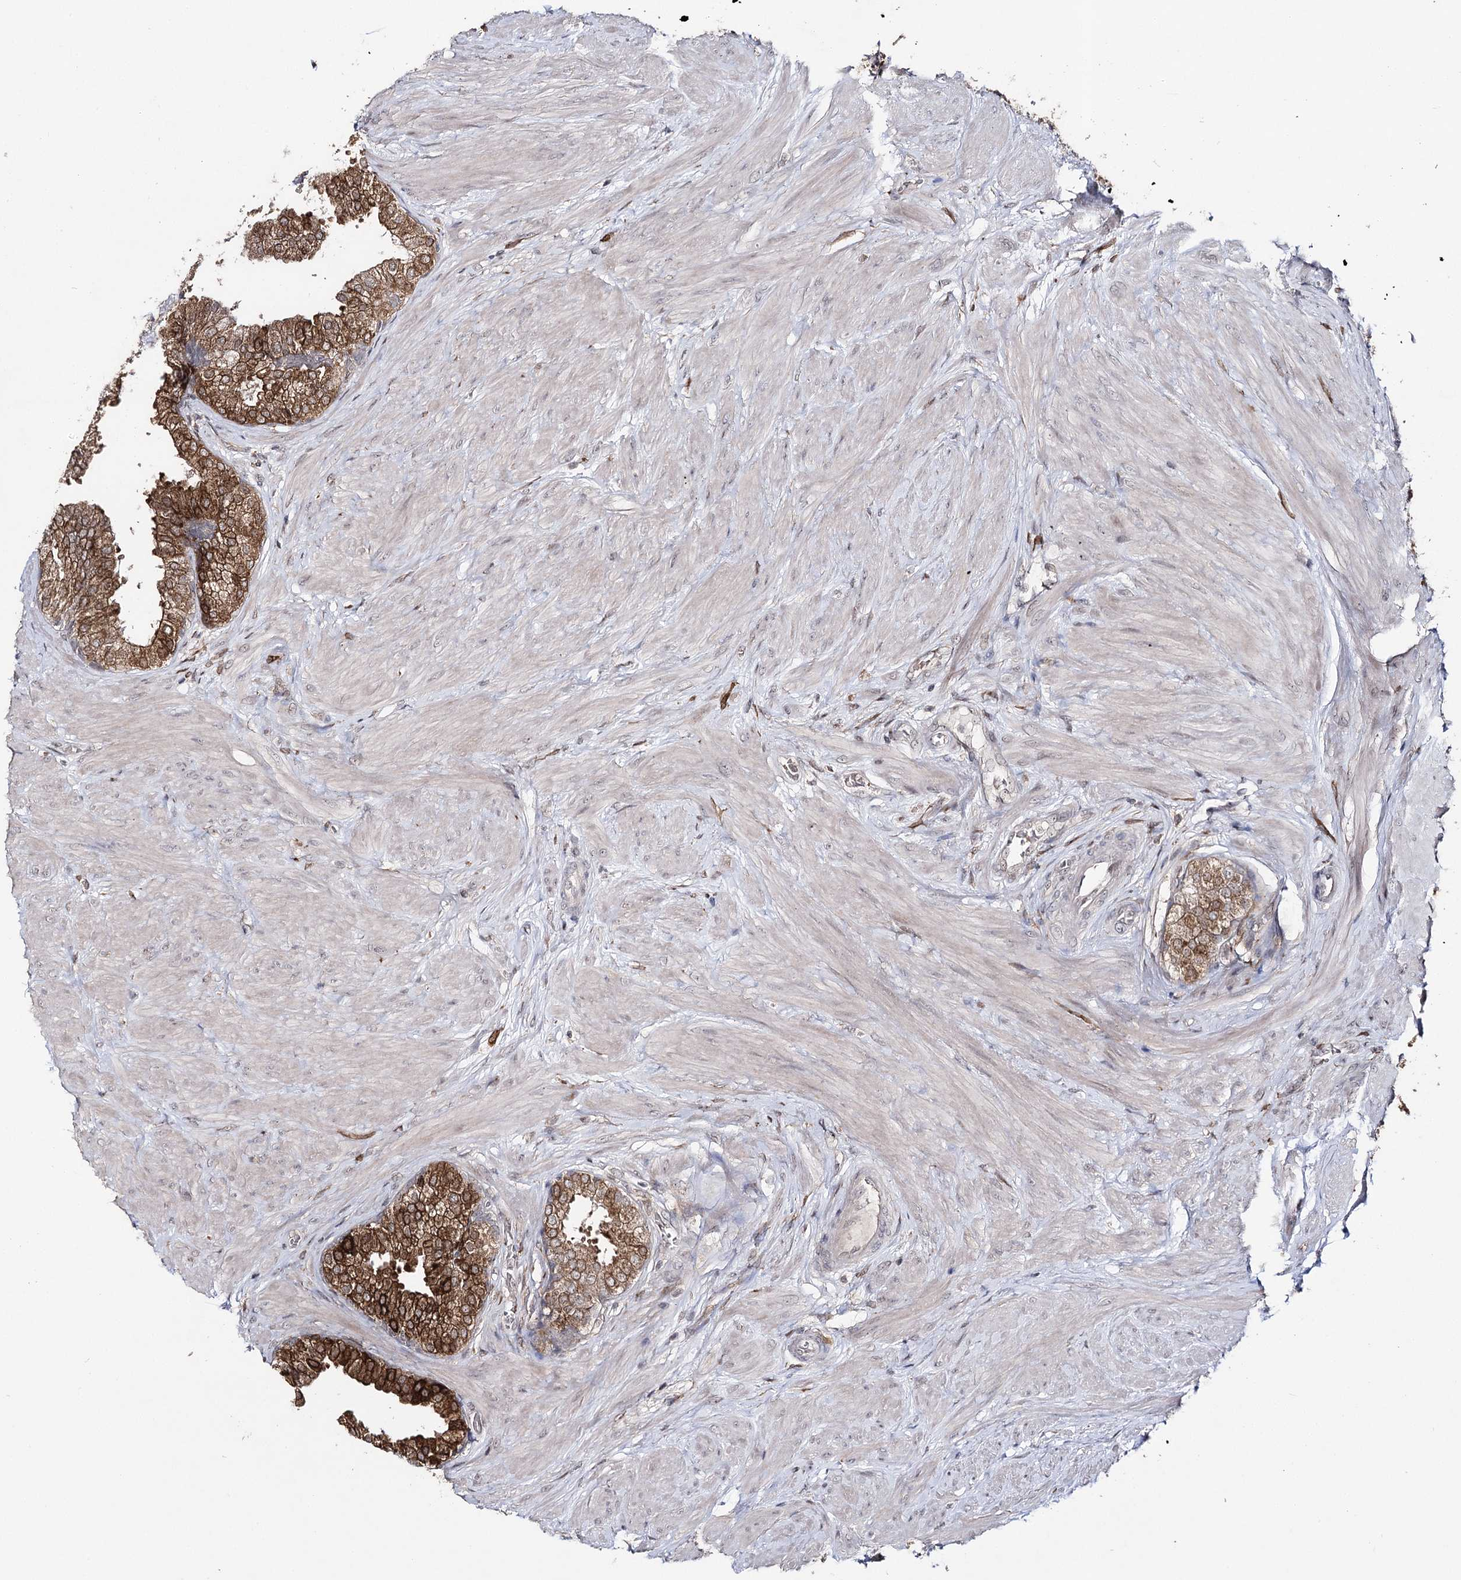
{"staining": {"intensity": "strong", "quantity": "25%-75%", "location": "cytoplasmic/membranous"}, "tissue": "prostate", "cell_type": "Glandular cells", "image_type": "normal", "snomed": [{"axis": "morphology", "description": "Normal tissue, NOS"}, {"axis": "topography", "description": "Prostate"}], "caption": "Strong cytoplasmic/membranous protein positivity is seen in about 25%-75% of glandular cells in prostate.", "gene": "HSD11B2", "patient": {"sex": "male", "age": 48}}